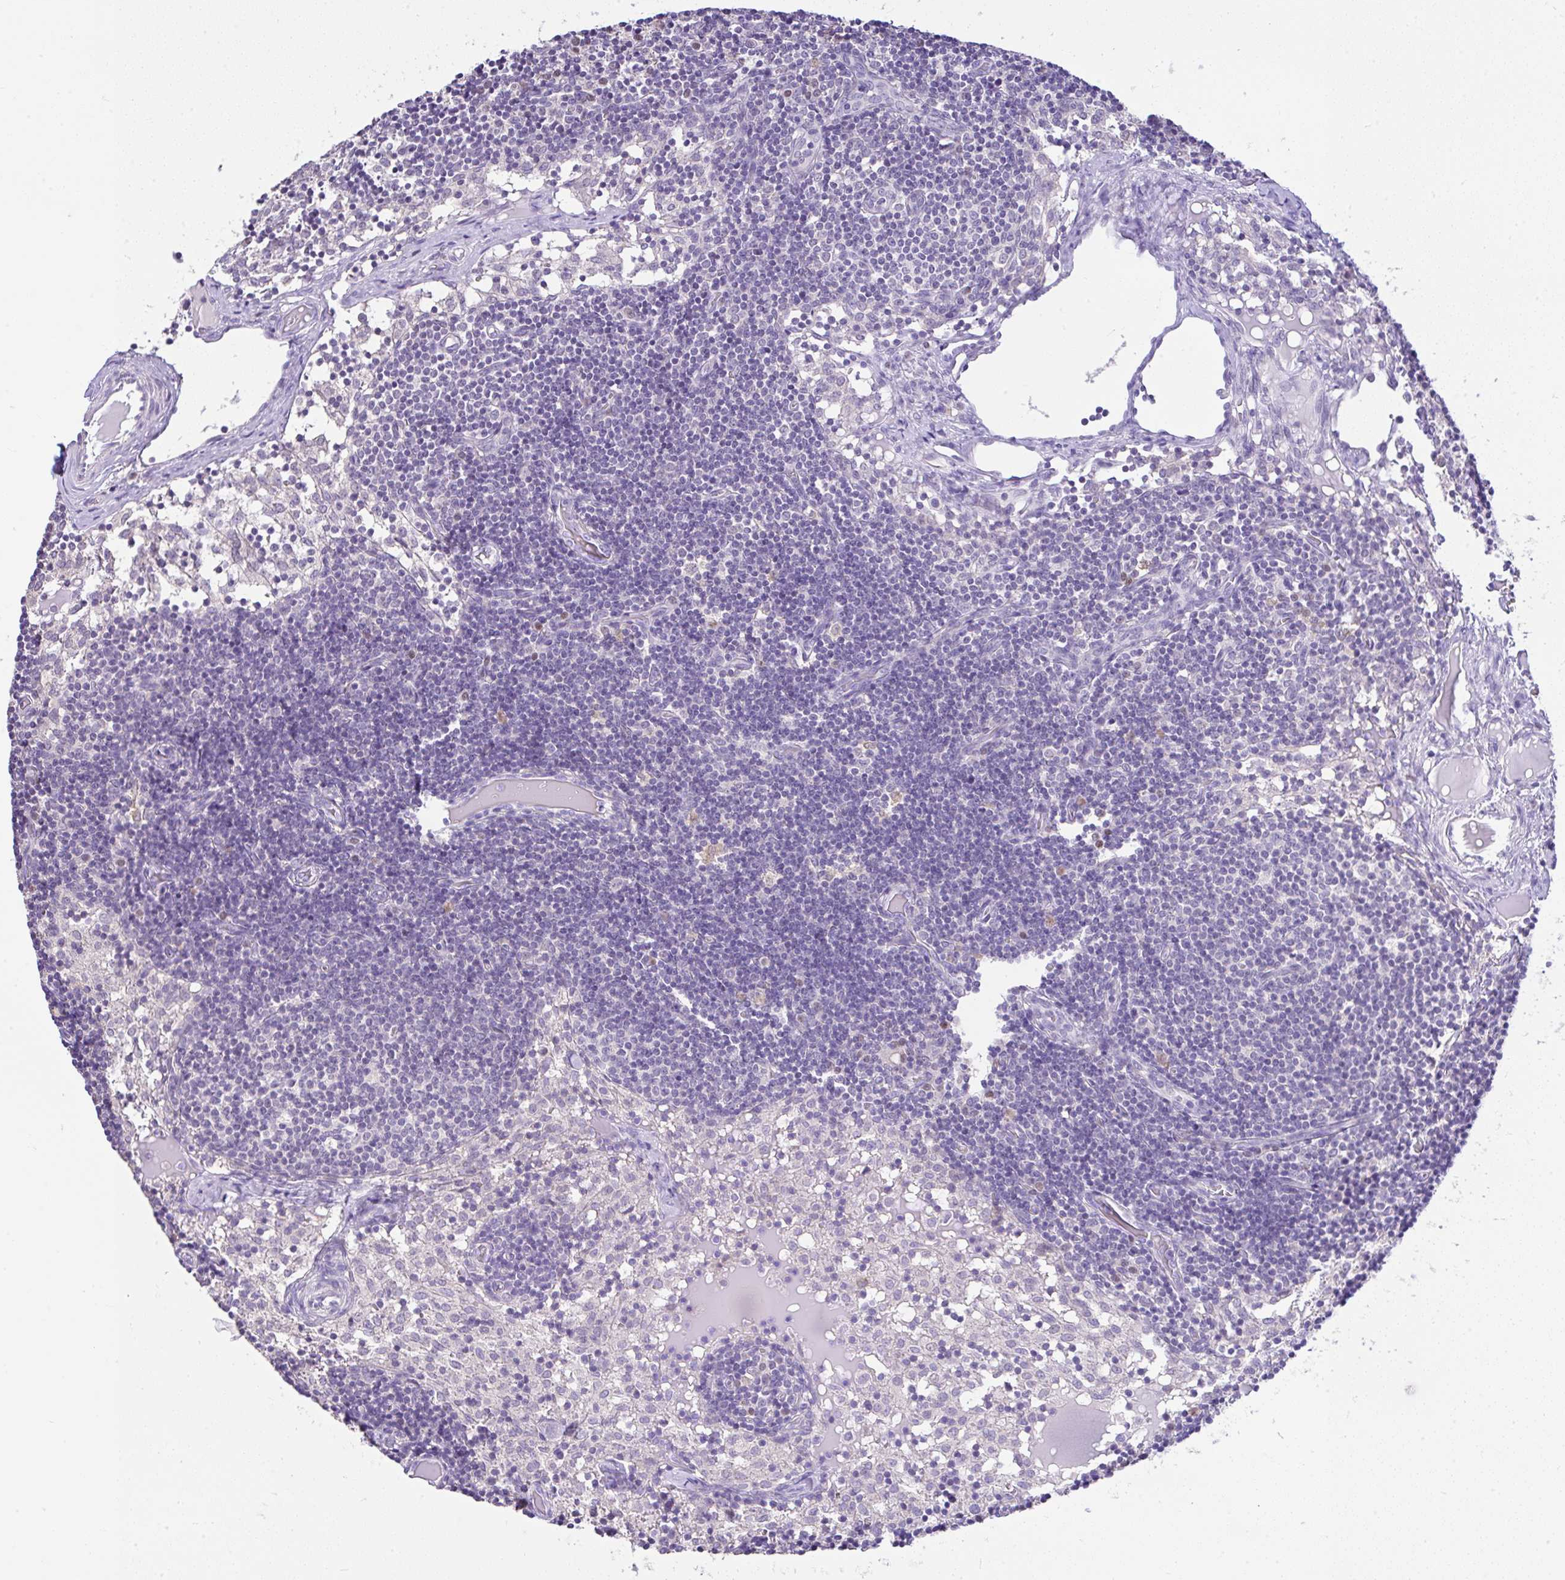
{"staining": {"intensity": "negative", "quantity": "none", "location": "none"}, "tissue": "lymph node", "cell_type": "Germinal center cells", "image_type": "normal", "snomed": [{"axis": "morphology", "description": "Normal tissue, NOS"}, {"axis": "topography", "description": "Lymph node"}], "caption": "Germinal center cells are negative for brown protein staining in unremarkable lymph node. (DAB (3,3'-diaminobenzidine) immunohistochemistry, high magnification).", "gene": "CTU1", "patient": {"sex": "female", "age": 31}}